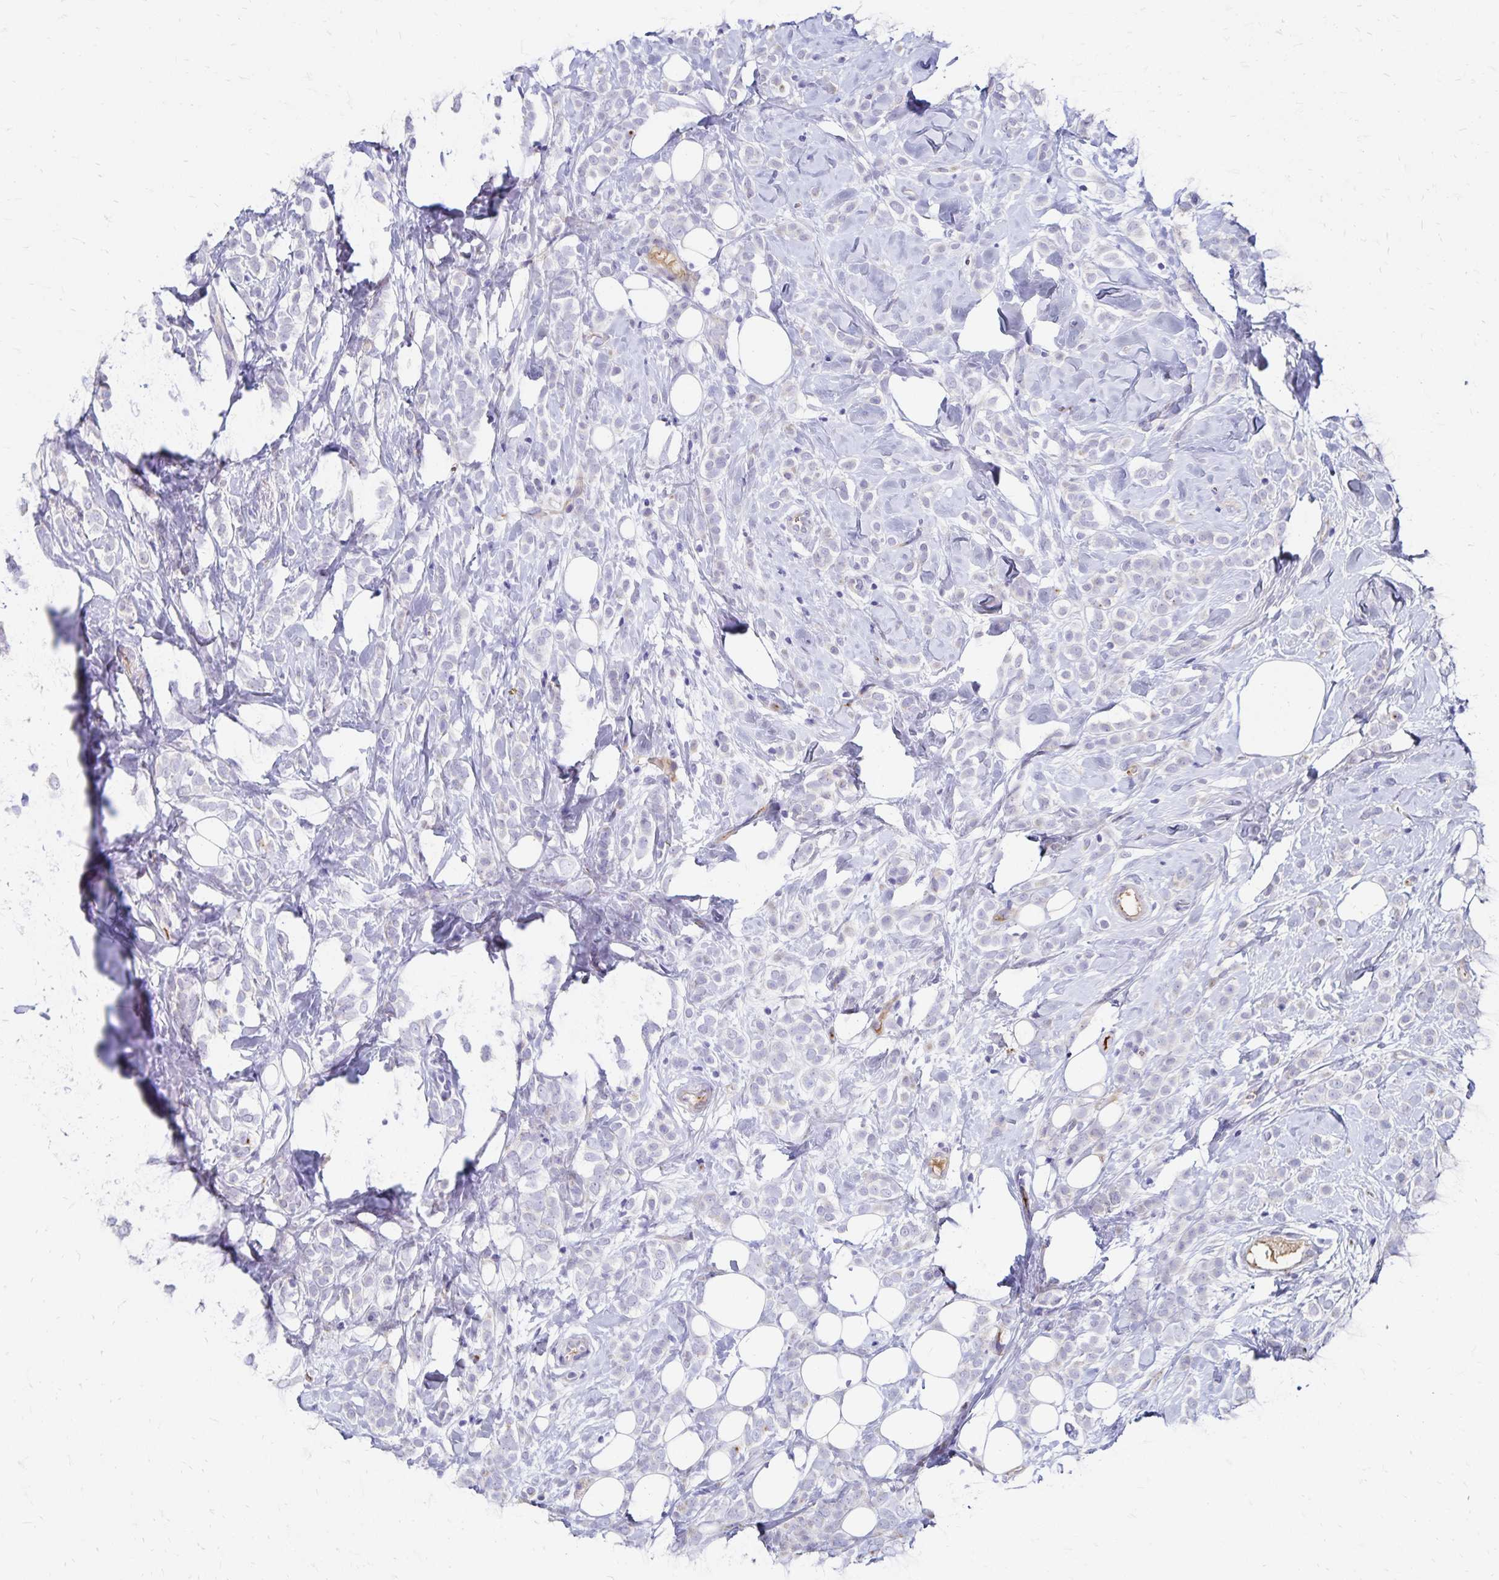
{"staining": {"intensity": "negative", "quantity": "none", "location": "none"}, "tissue": "breast cancer", "cell_type": "Tumor cells", "image_type": "cancer", "snomed": [{"axis": "morphology", "description": "Lobular carcinoma"}, {"axis": "topography", "description": "Breast"}], "caption": "Tumor cells are negative for protein expression in human breast cancer (lobular carcinoma).", "gene": "NECAP1", "patient": {"sex": "female", "age": 49}}